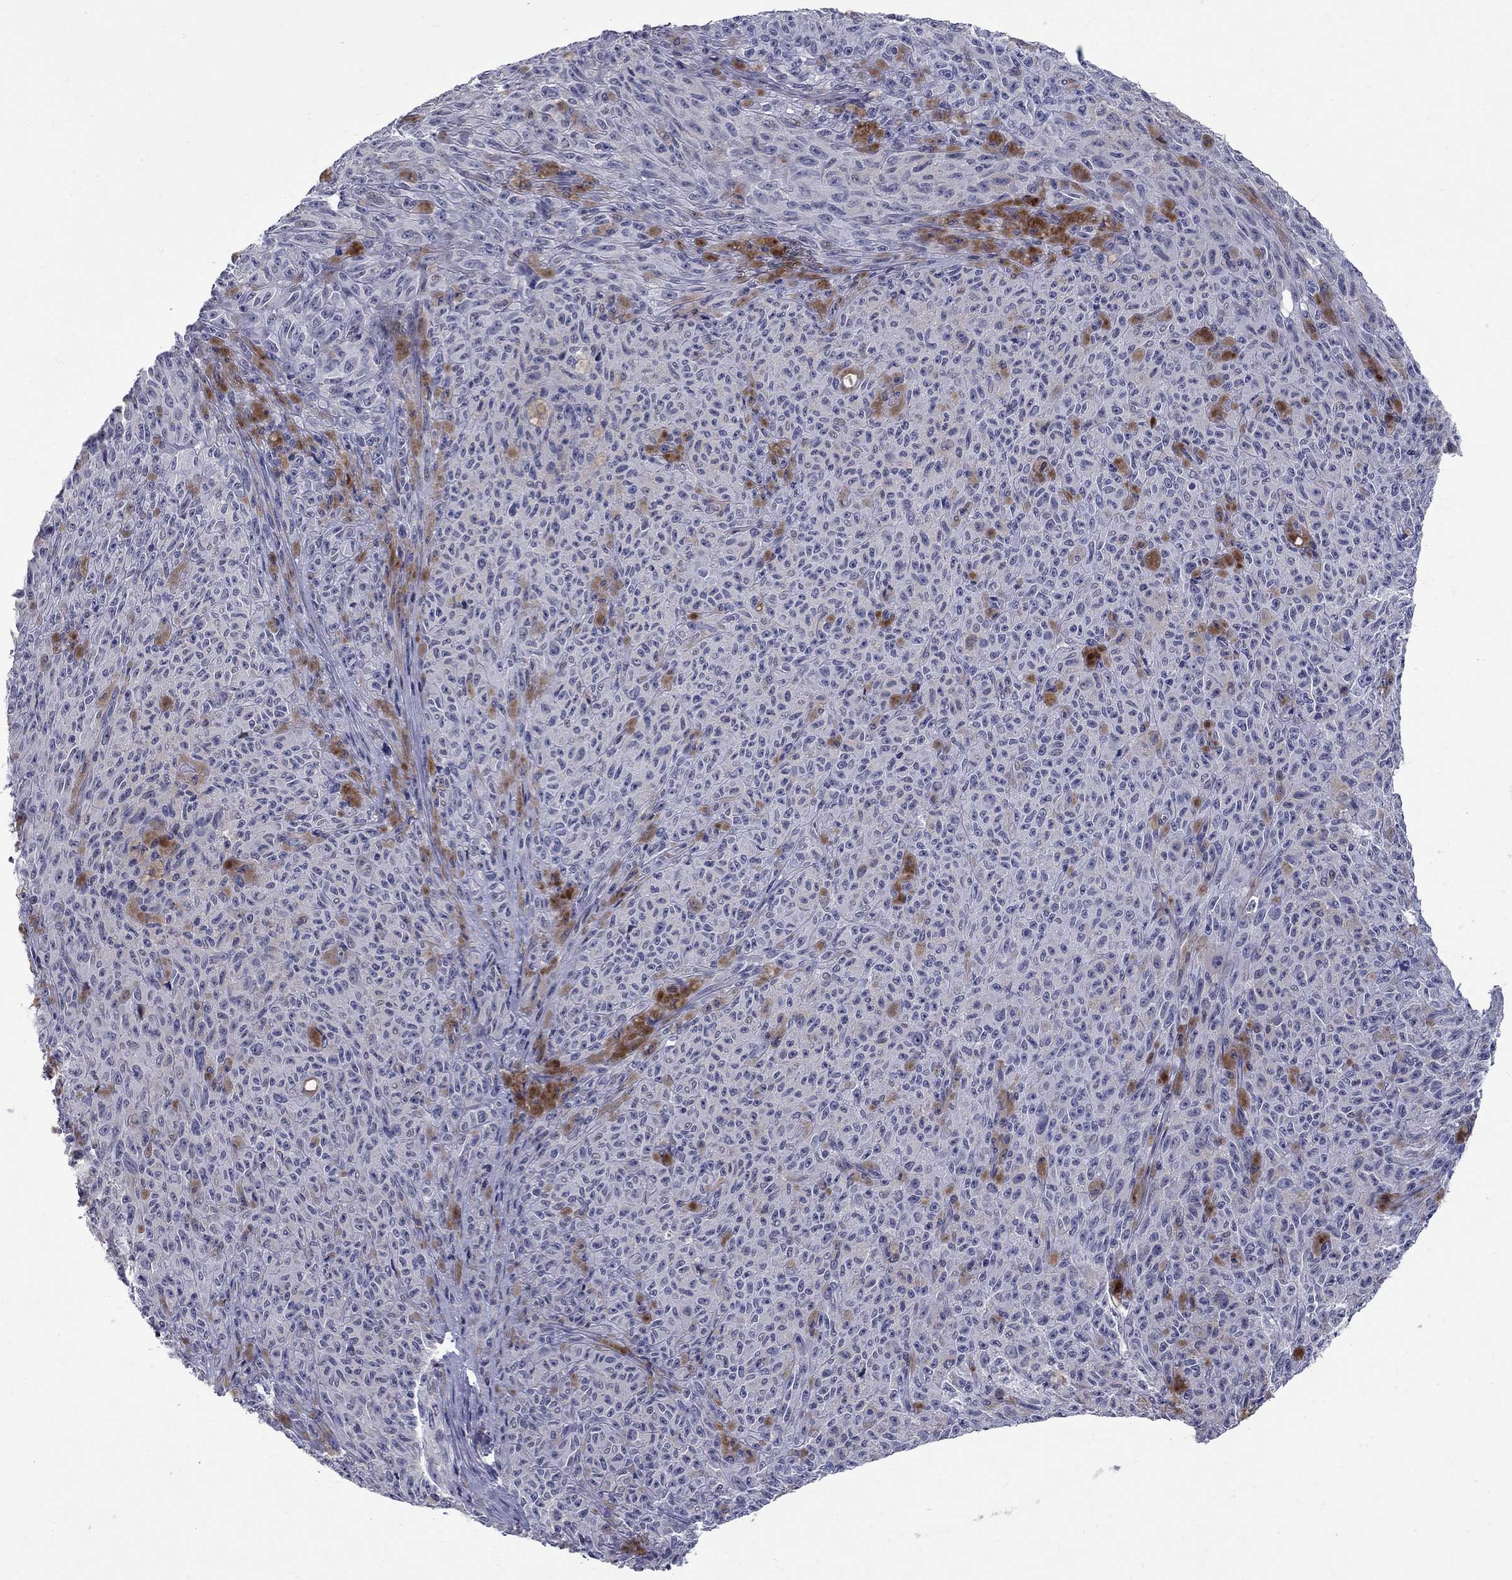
{"staining": {"intensity": "negative", "quantity": "none", "location": "none"}, "tissue": "melanoma", "cell_type": "Tumor cells", "image_type": "cancer", "snomed": [{"axis": "morphology", "description": "Malignant melanoma, NOS"}, {"axis": "topography", "description": "Skin"}], "caption": "An image of melanoma stained for a protein reveals no brown staining in tumor cells.", "gene": "HTR4", "patient": {"sex": "female", "age": 82}}